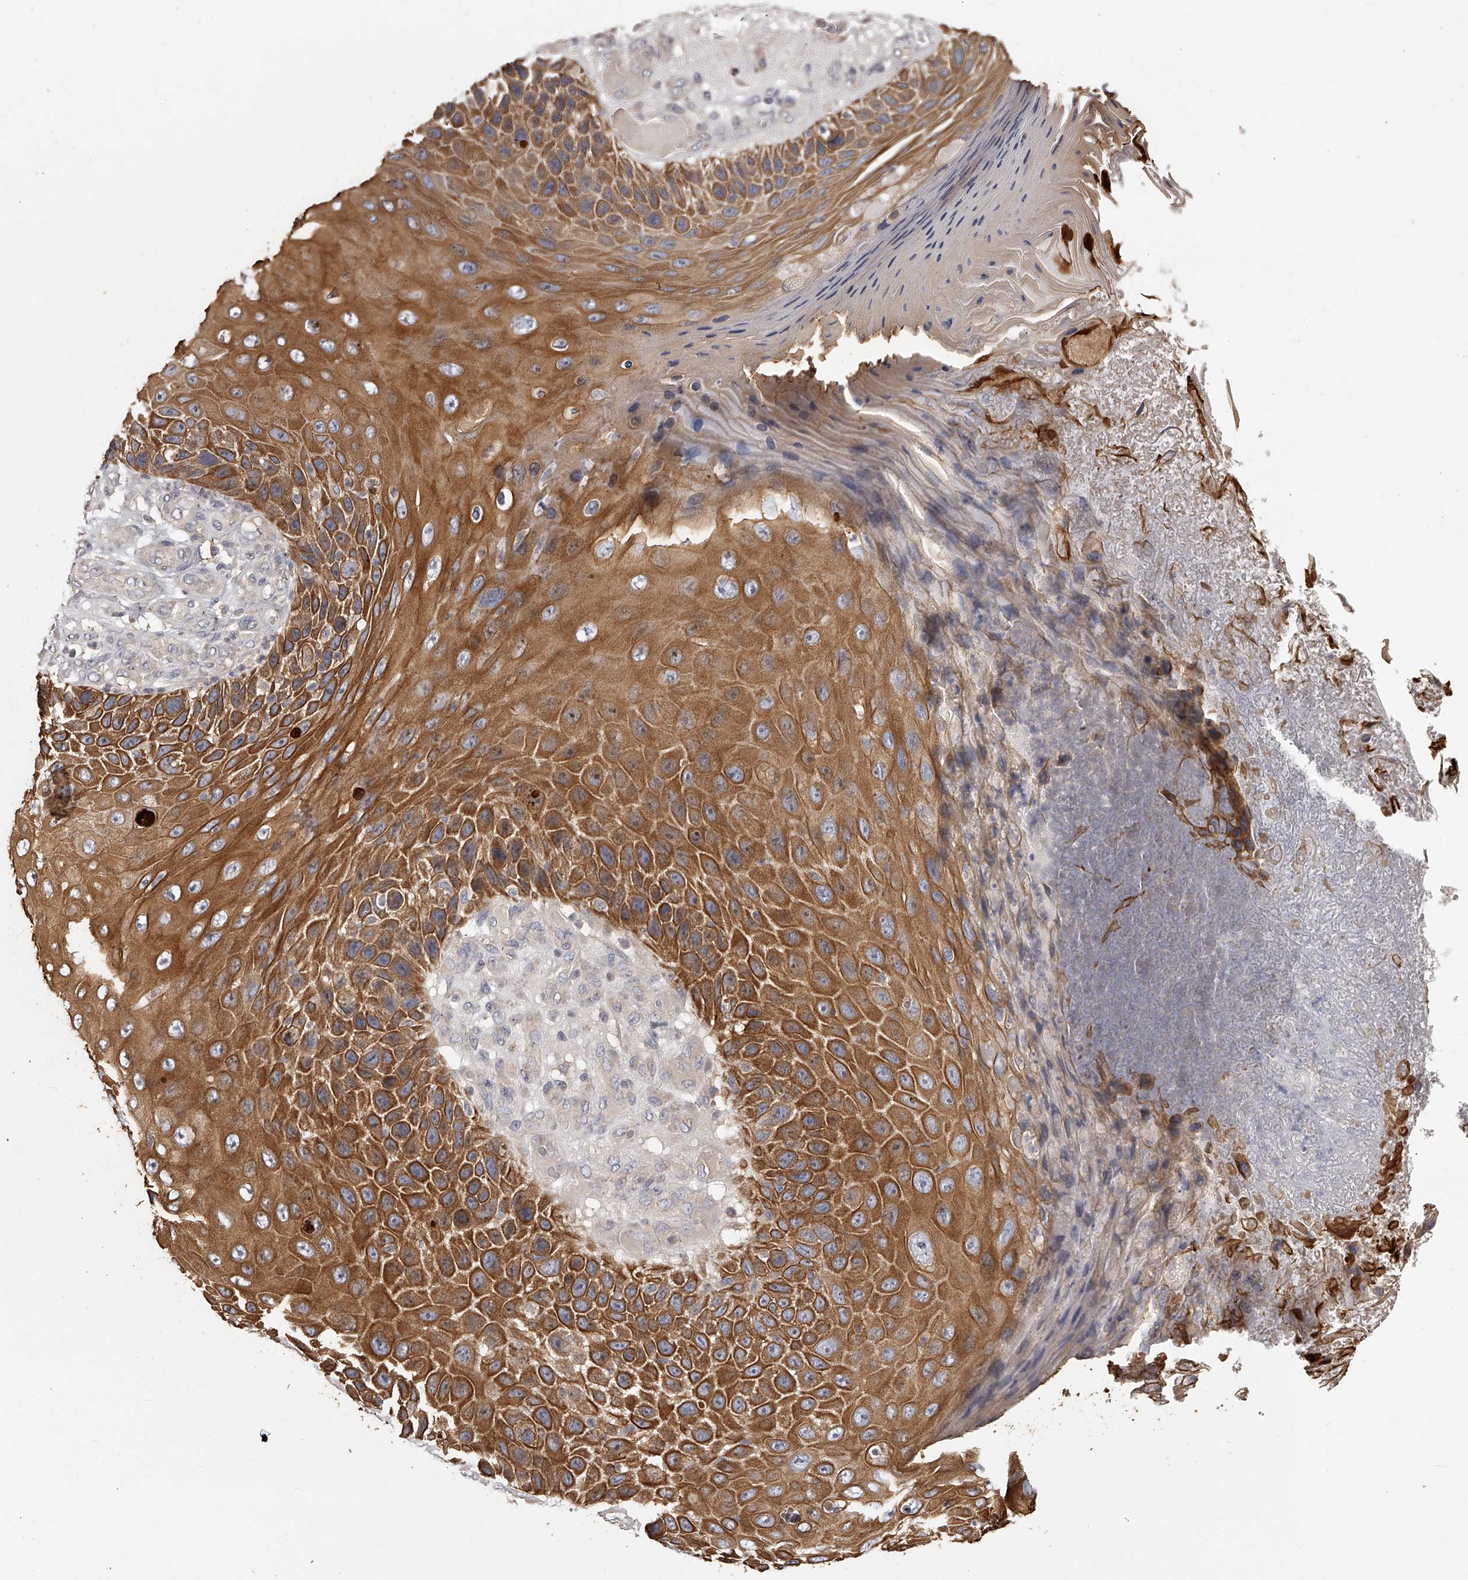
{"staining": {"intensity": "strong", "quantity": ">75%", "location": "cytoplasmic/membranous"}, "tissue": "skin cancer", "cell_type": "Tumor cells", "image_type": "cancer", "snomed": [{"axis": "morphology", "description": "Squamous cell carcinoma, NOS"}, {"axis": "topography", "description": "Skin"}], "caption": "Immunohistochemical staining of human skin squamous cell carcinoma reveals high levels of strong cytoplasmic/membranous protein expression in approximately >75% of tumor cells.", "gene": "TNN", "patient": {"sex": "female", "age": 88}}